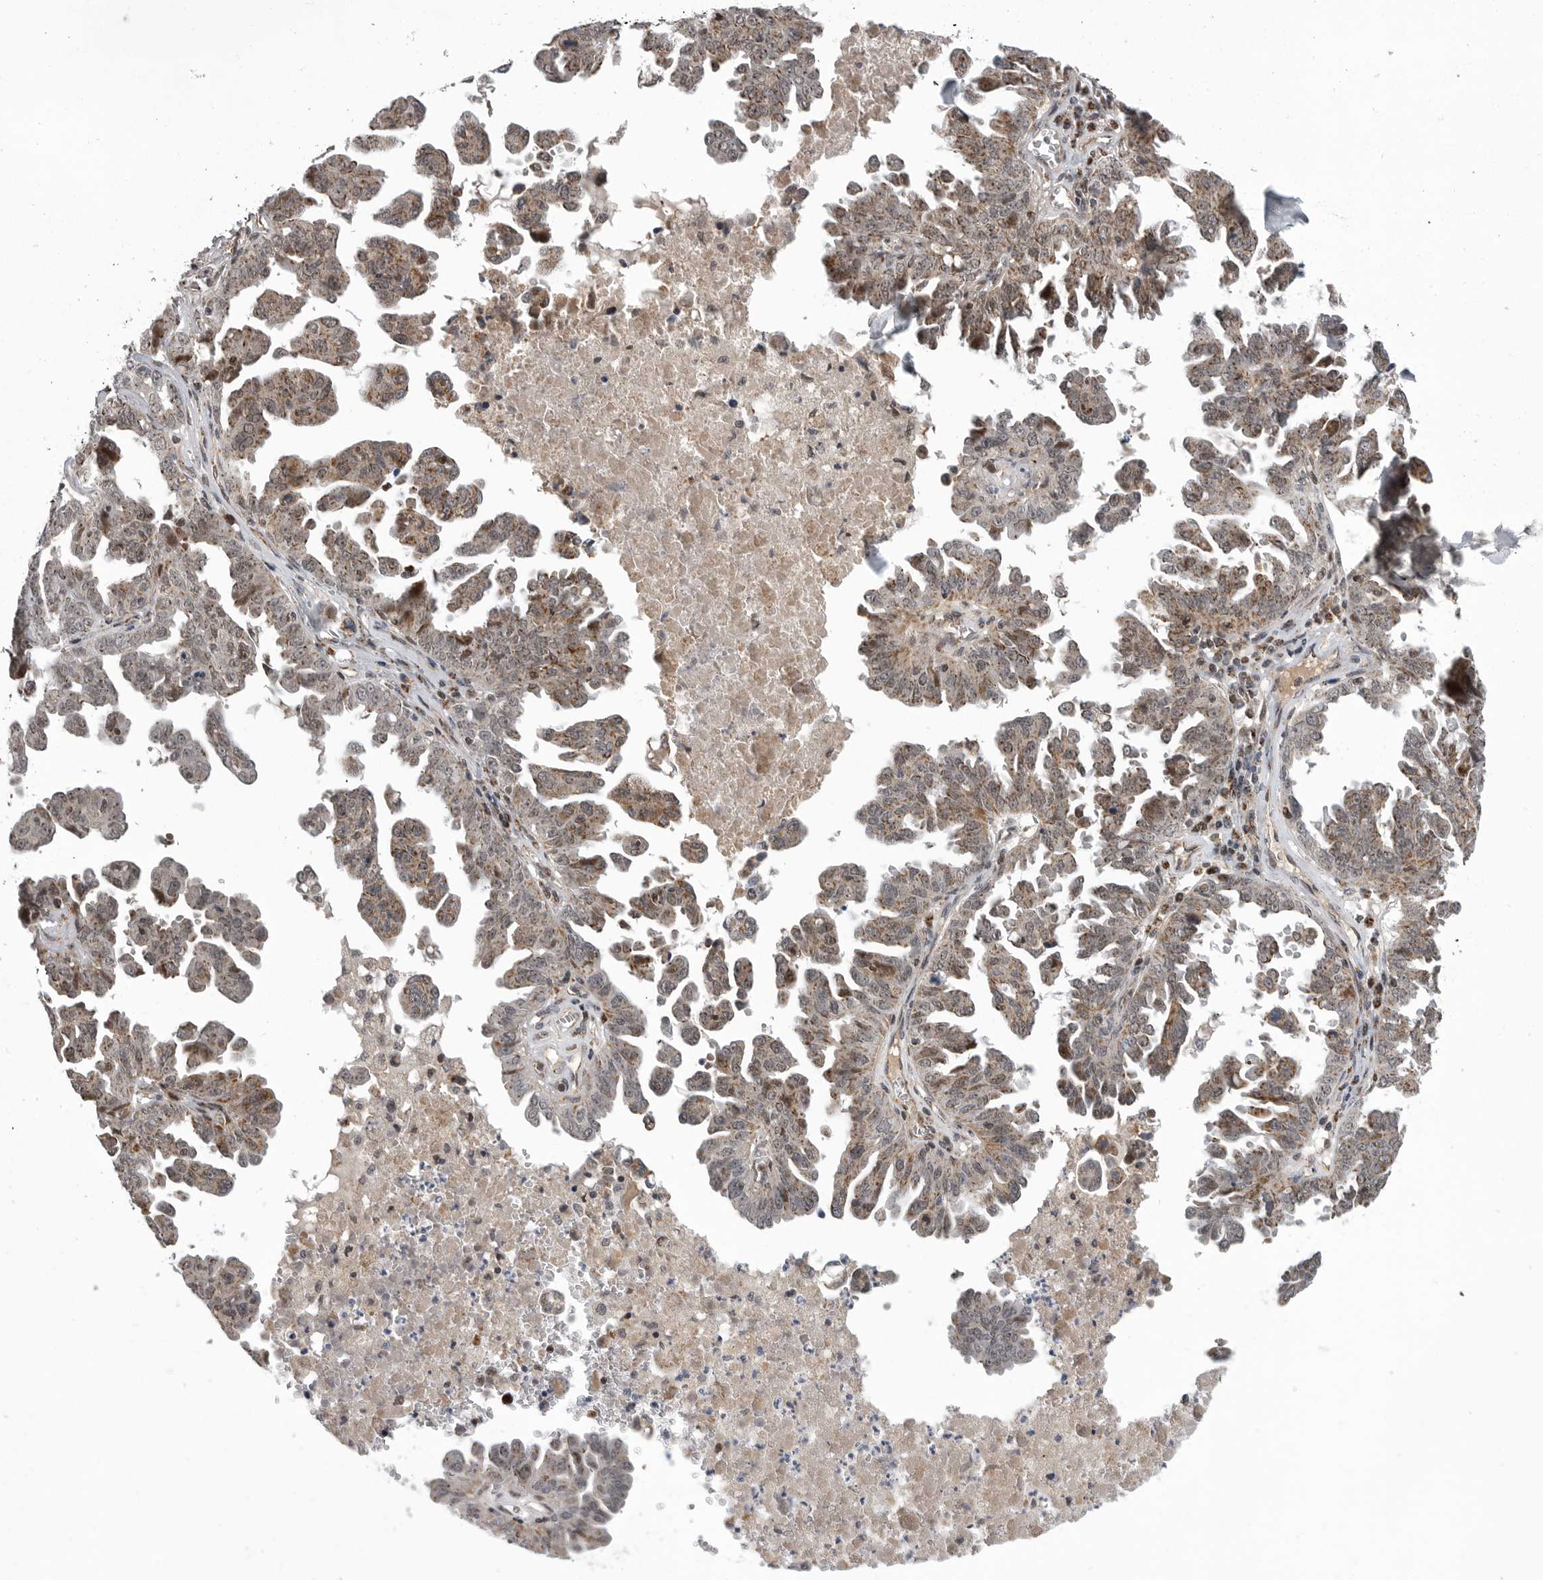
{"staining": {"intensity": "weak", "quantity": "25%-75%", "location": "cytoplasmic/membranous"}, "tissue": "ovarian cancer", "cell_type": "Tumor cells", "image_type": "cancer", "snomed": [{"axis": "morphology", "description": "Carcinoma, endometroid"}, {"axis": "topography", "description": "Ovary"}], "caption": "A high-resolution micrograph shows IHC staining of ovarian endometroid carcinoma, which exhibits weak cytoplasmic/membranous positivity in approximately 25%-75% of tumor cells.", "gene": "TMPRSS11F", "patient": {"sex": "female", "age": 62}}